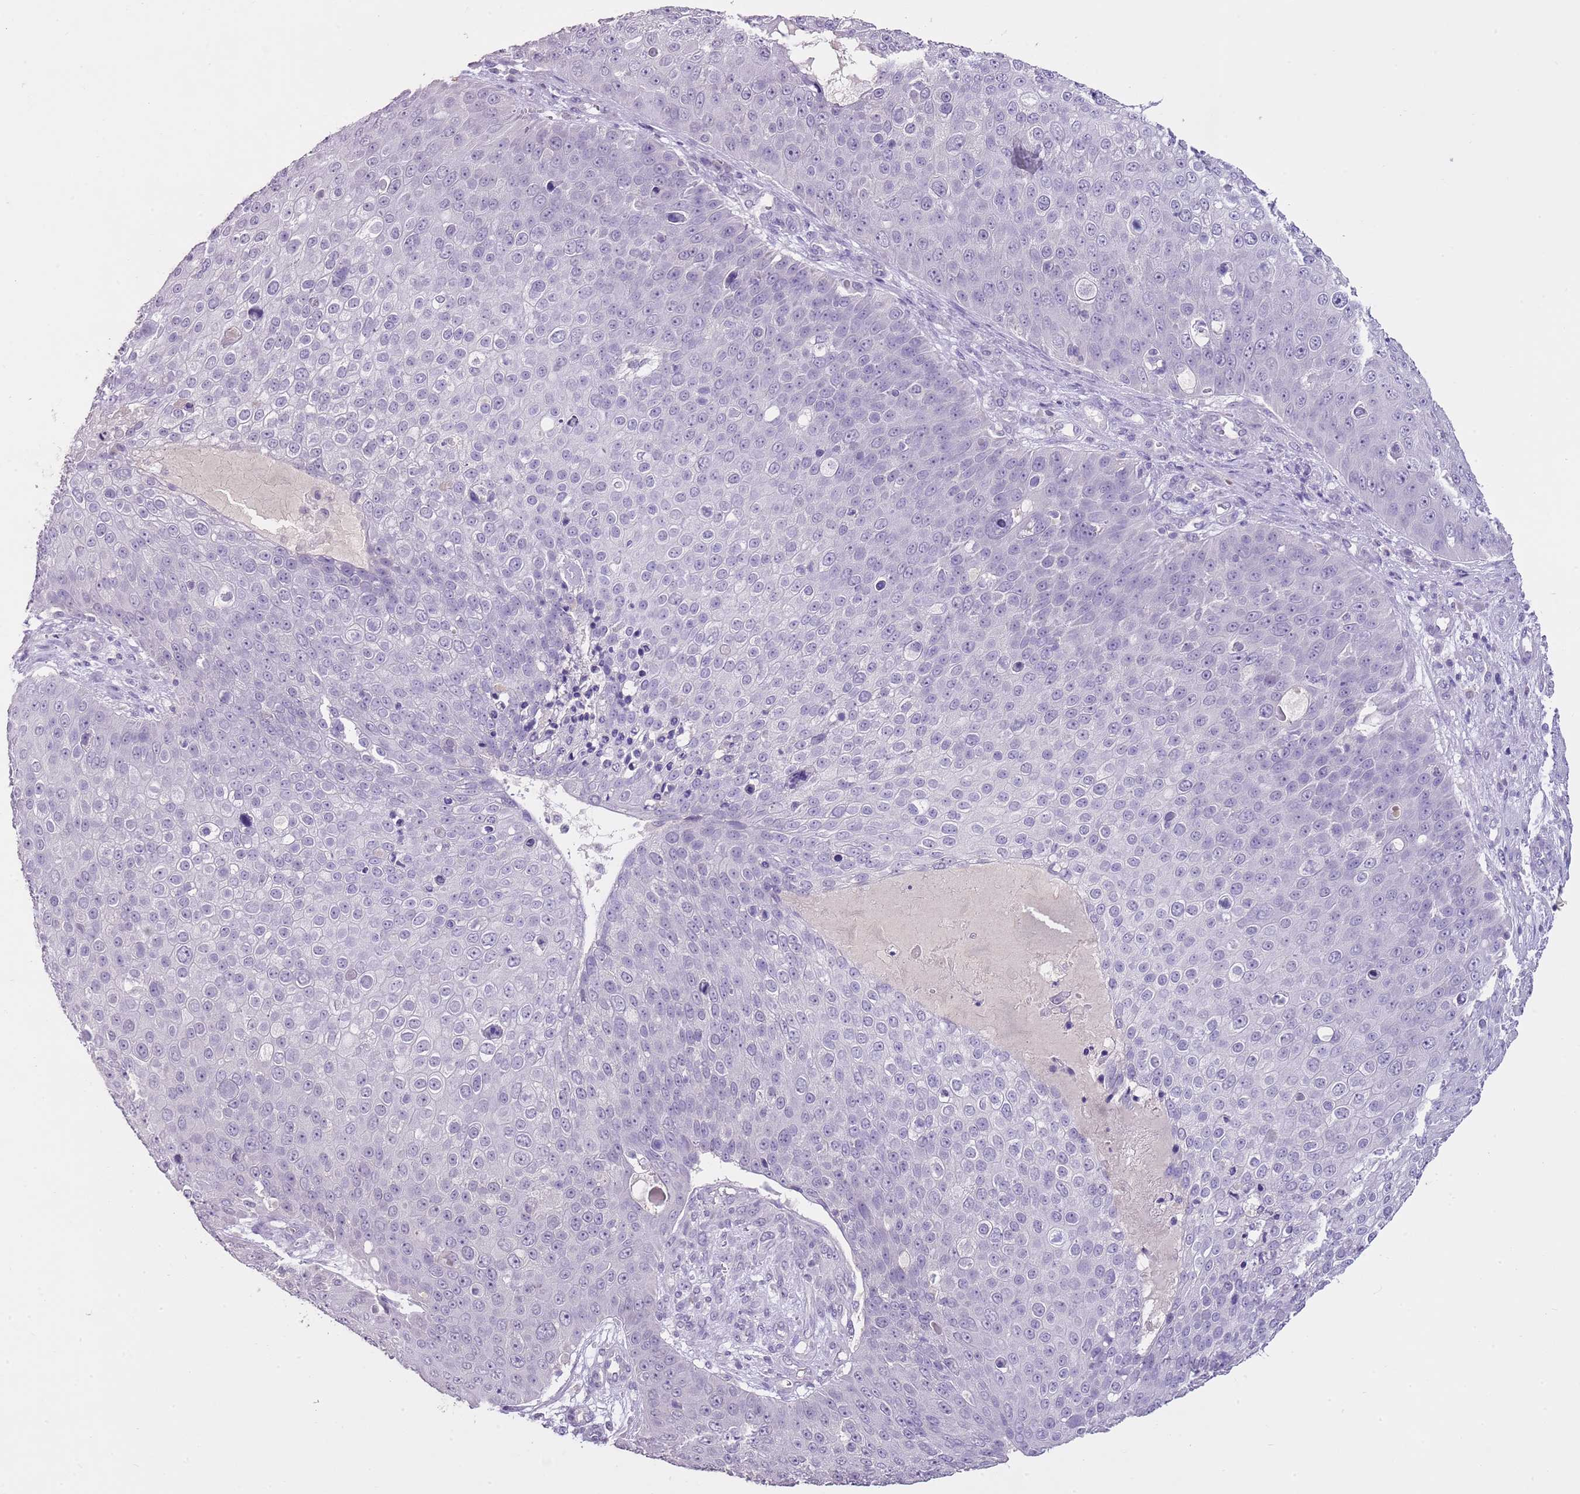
{"staining": {"intensity": "negative", "quantity": "none", "location": "none"}, "tissue": "skin cancer", "cell_type": "Tumor cells", "image_type": "cancer", "snomed": [{"axis": "morphology", "description": "Squamous cell carcinoma, NOS"}, {"axis": "topography", "description": "Skin"}], "caption": "Immunohistochemistry (IHC) of human skin cancer displays no staining in tumor cells.", "gene": "SLC35E3", "patient": {"sex": "male", "age": 71}}